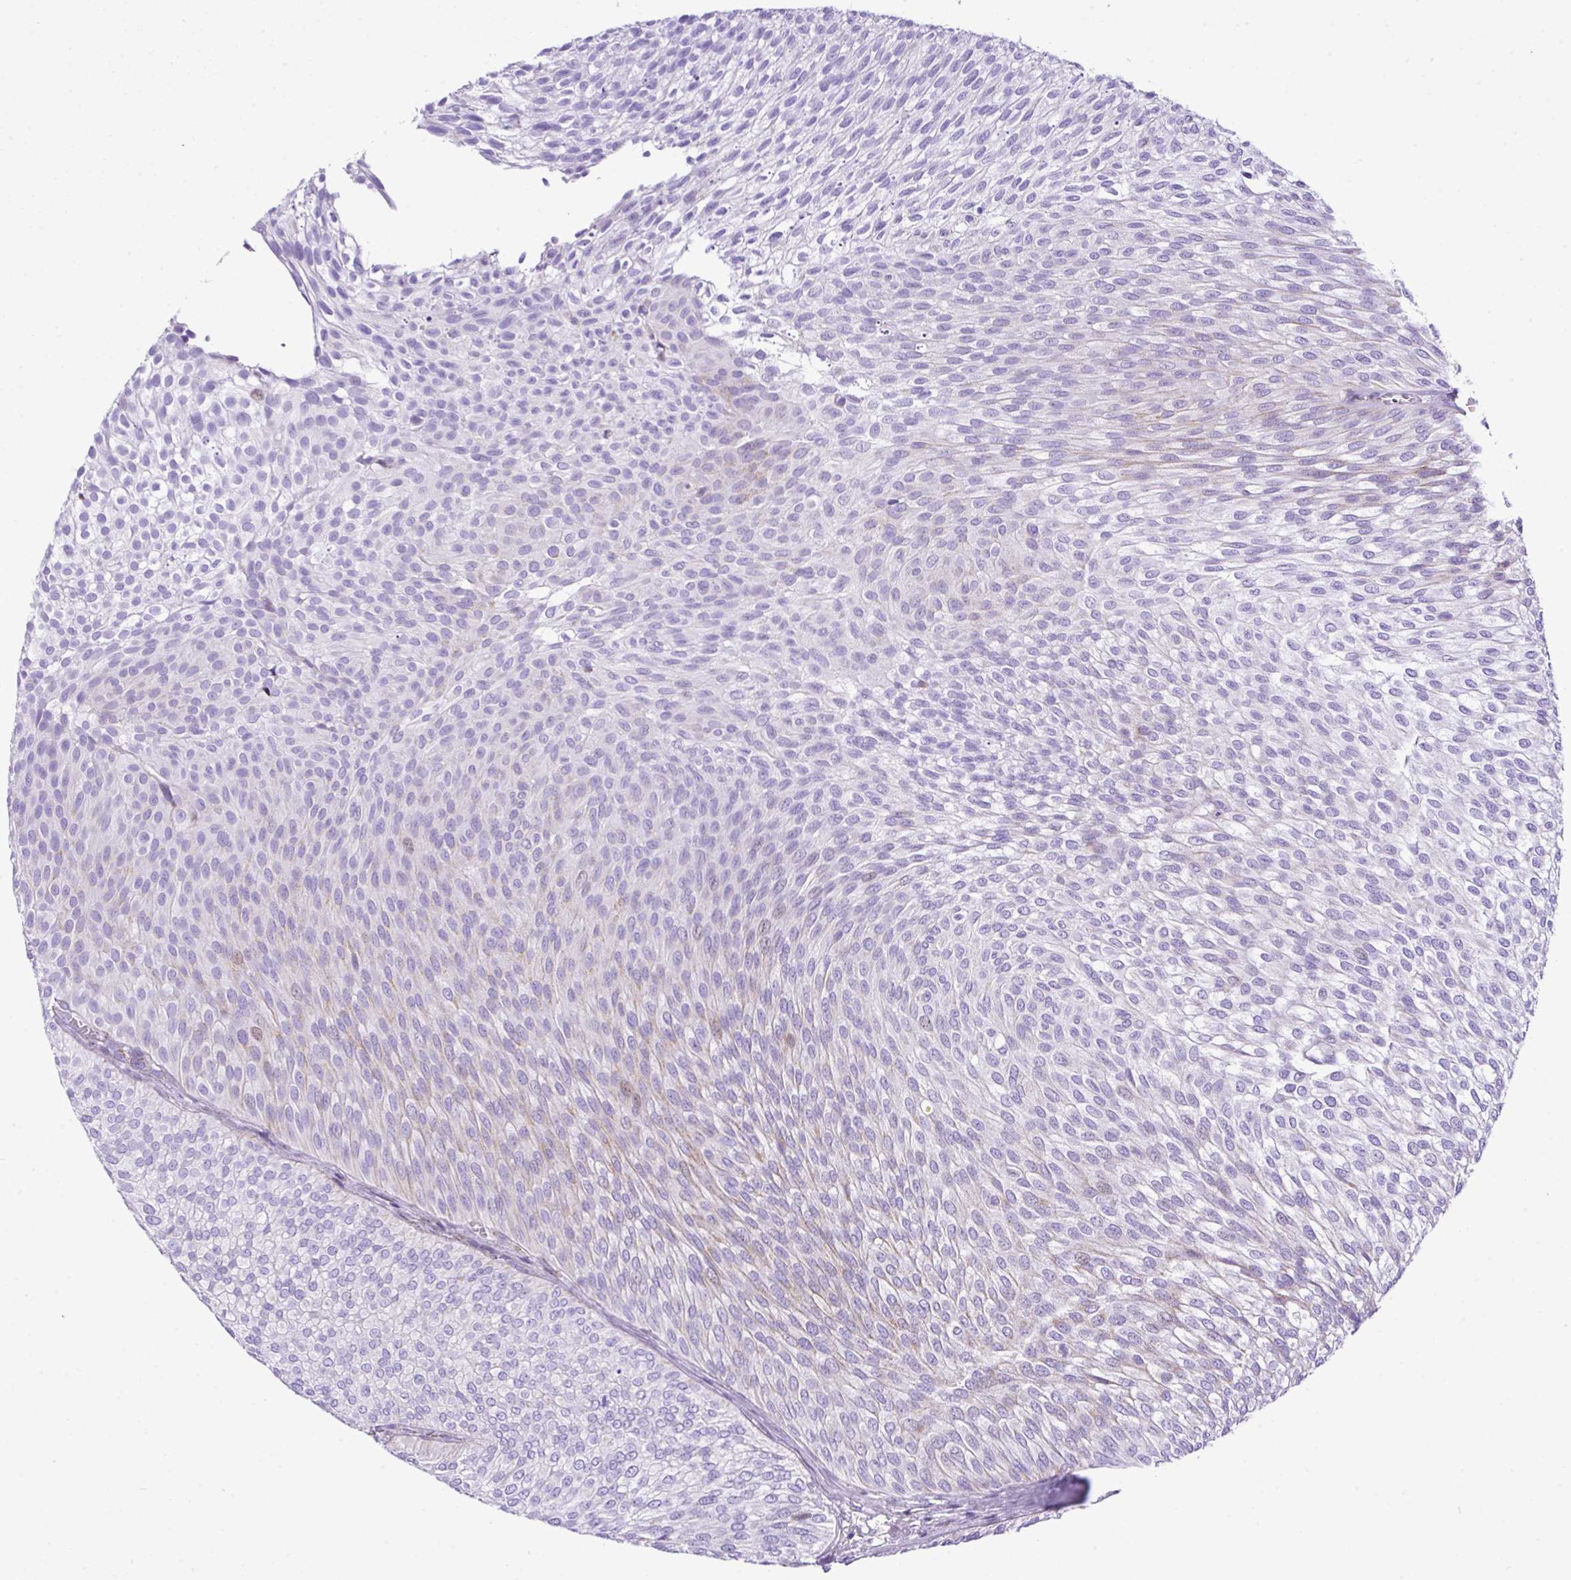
{"staining": {"intensity": "negative", "quantity": "none", "location": "none"}, "tissue": "urothelial cancer", "cell_type": "Tumor cells", "image_type": "cancer", "snomed": [{"axis": "morphology", "description": "Urothelial carcinoma, Low grade"}, {"axis": "topography", "description": "Urinary bladder"}], "caption": "Immunohistochemistry of urothelial cancer displays no staining in tumor cells. Nuclei are stained in blue.", "gene": "RCAN2", "patient": {"sex": "male", "age": 91}}